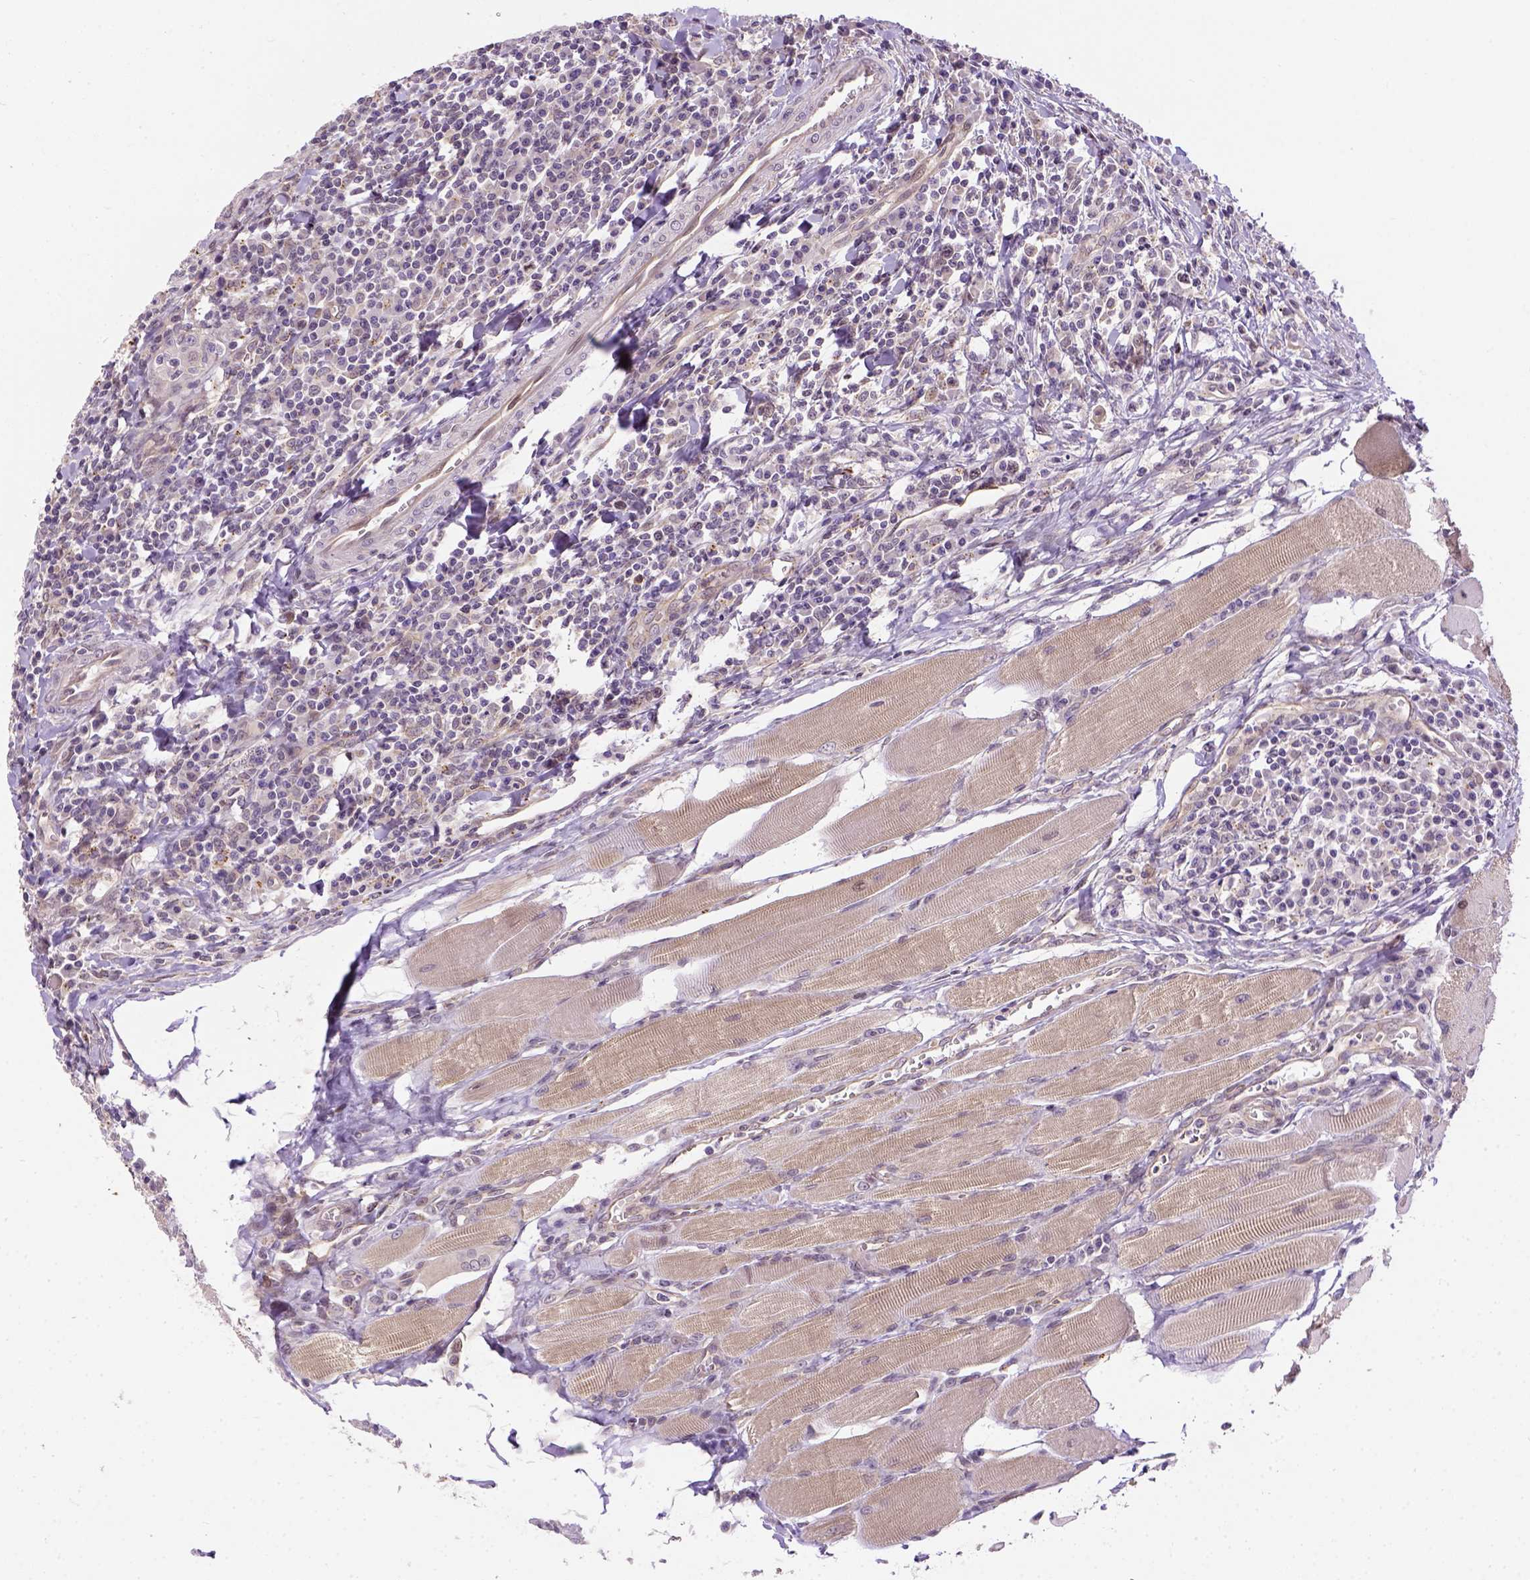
{"staining": {"intensity": "weak", "quantity": "<25%", "location": "cytoplasmic/membranous"}, "tissue": "head and neck cancer", "cell_type": "Tumor cells", "image_type": "cancer", "snomed": [{"axis": "morphology", "description": "Squamous cell carcinoma, NOS"}, {"axis": "topography", "description": "Head-Neck"}], "caption": "This is a histopathology image of immunohistochemistry staining of head and neck cancer (squamous cell carcinoma), which shows no expression in tumor cells.", "gene": "KAZN", "patient": {"sex": "male", "age": 52}}